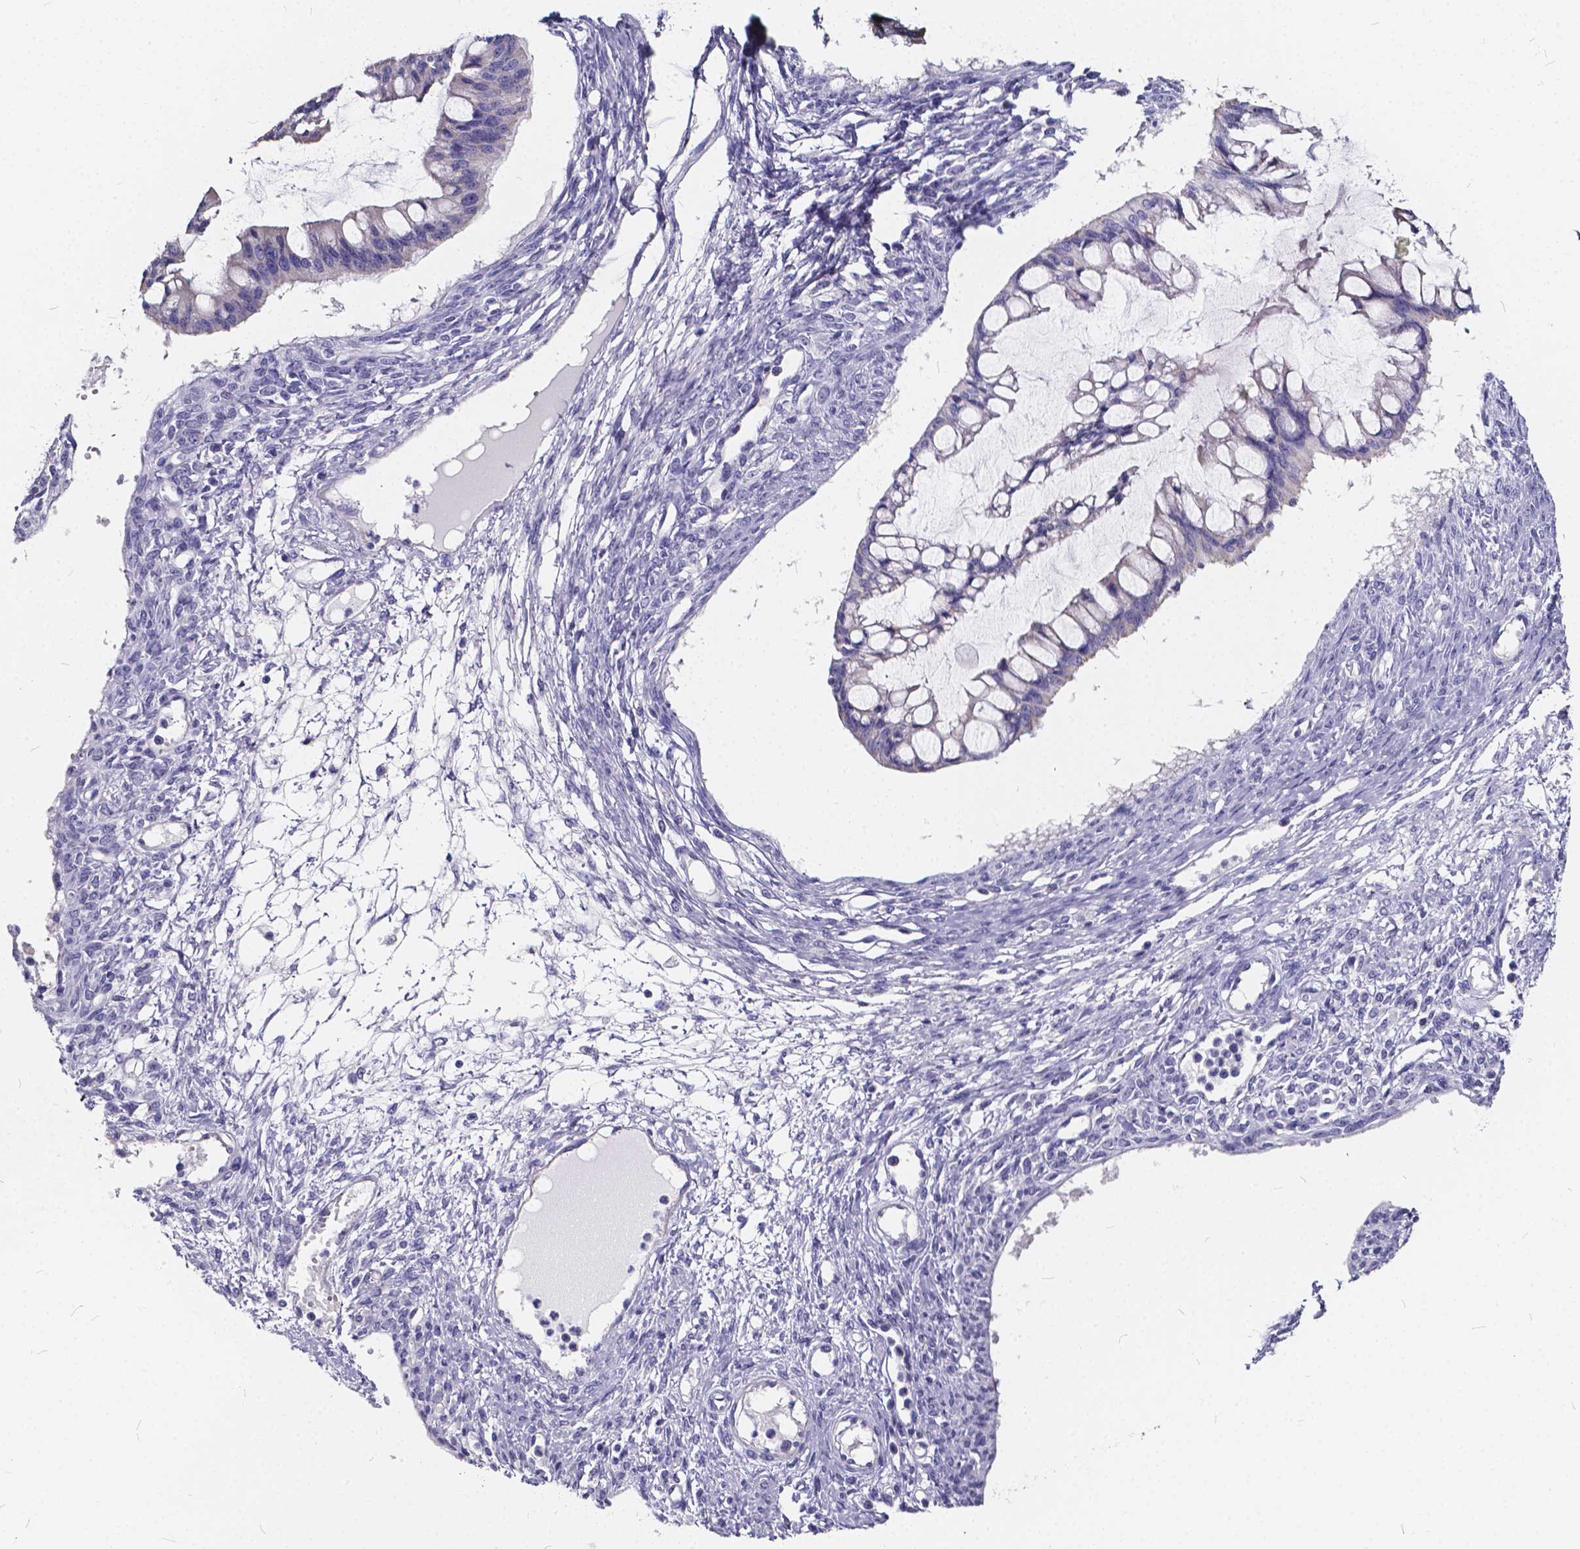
{"staining": {"intensity": "negative", "quantity": "none", "location": "none"}, "tissue": "ovarian cancer", "cell_type": "Tumor cells", "image_type": "cancer", "snomed": [{"axis": "morphology", "description": "Cystadenocarcinoma, mucinous, NOS"}, {"axis": "topography", "description": "Ovary"}], "caption": "Immunohistochemistry micrograph of ovarian cancer (mucinous cystadenocarcinoma) stained for a protein (brown), which exhibits no positivity in tumor cells.", "gene": "SPEF2", "patient": {"sex": "female", "age": 73}}